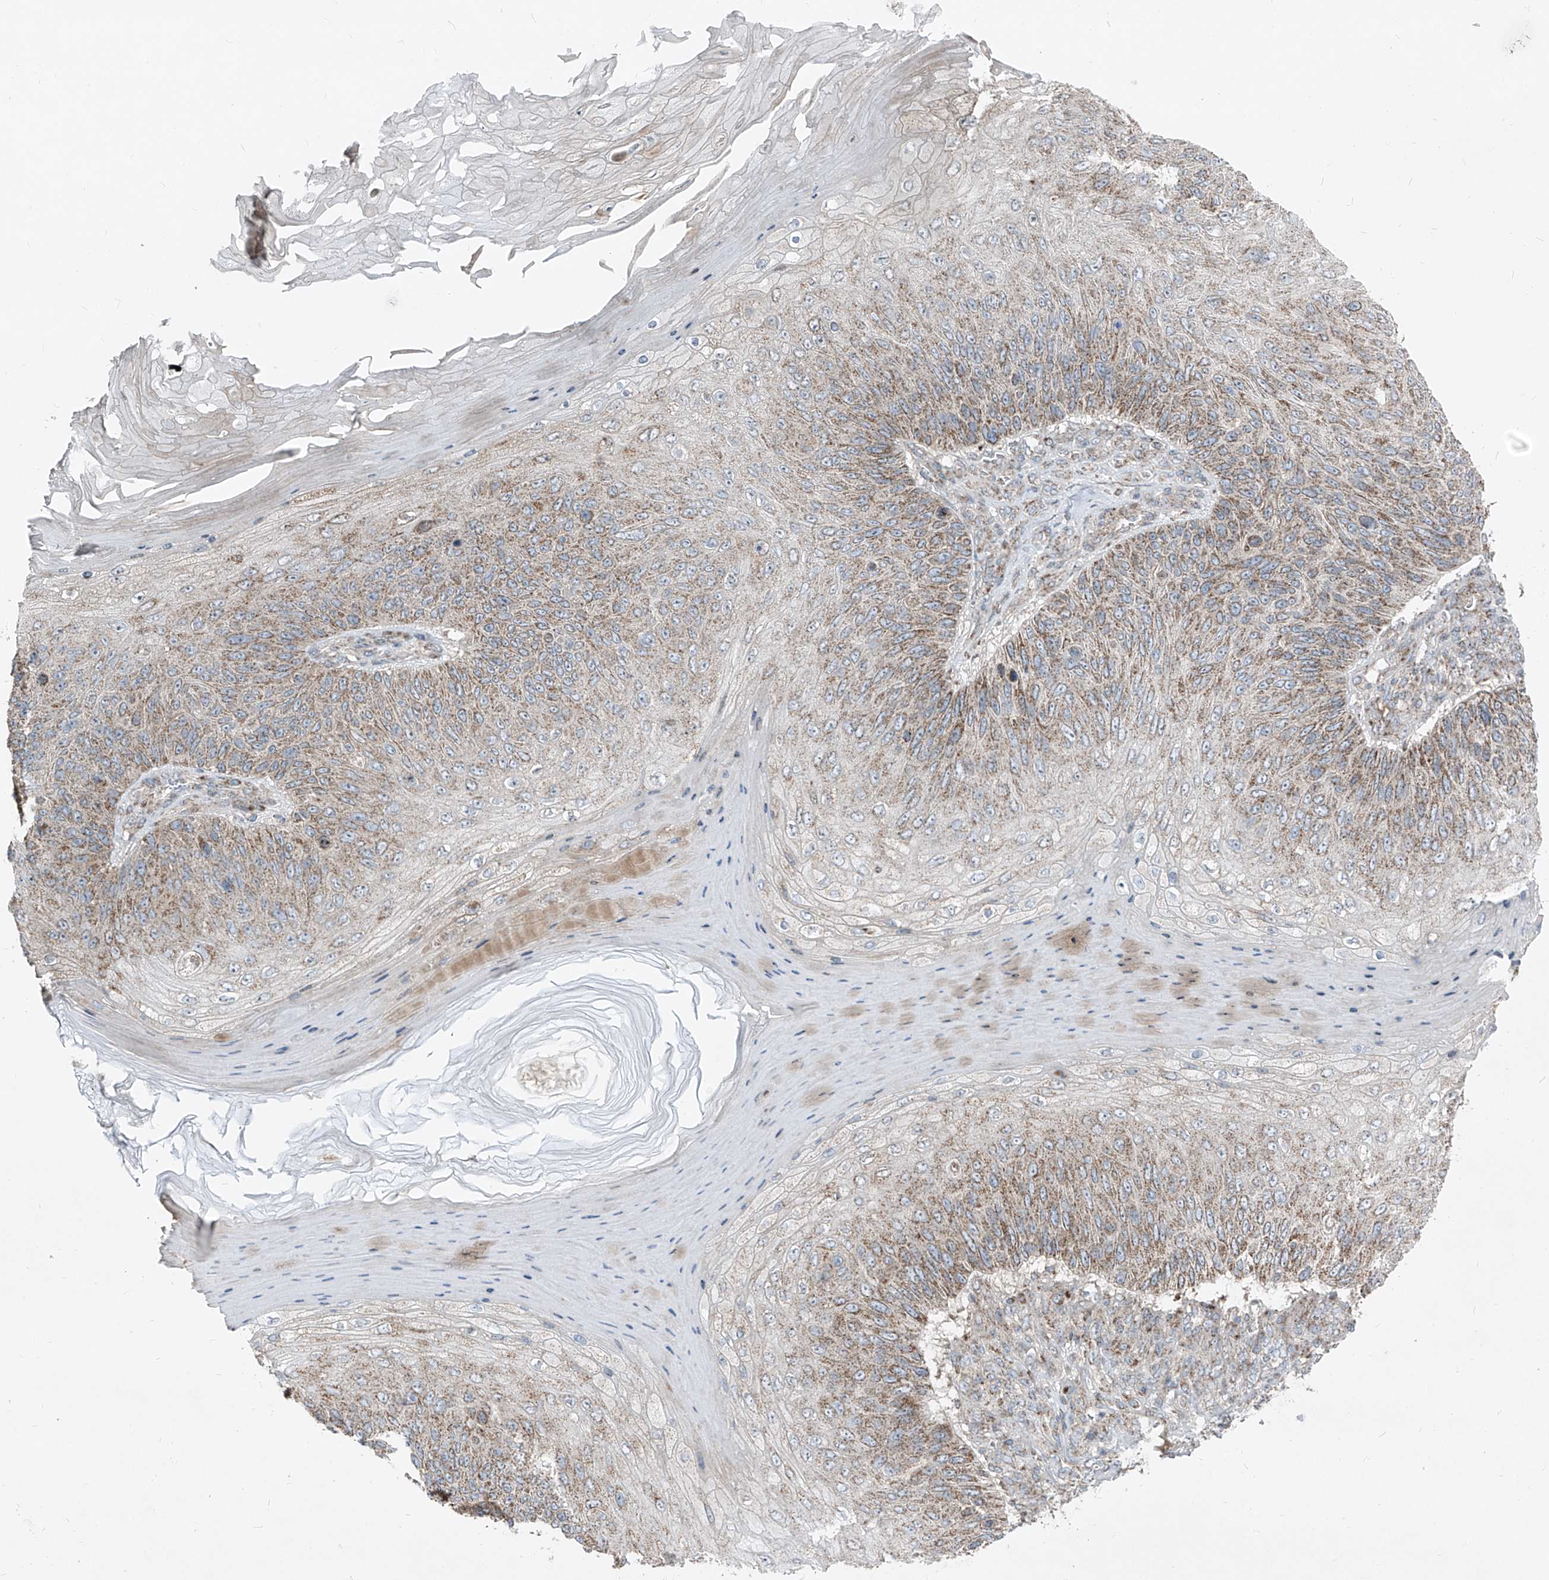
{"staining": {"intensity": "moderate", "quantity": ">75%", "location": "cytoplasmic/membranous"}, "tissue": "skin cancer", "cell_type": "Tumor cells", "image_type": "cancer", "snomed": [{"axis": "morphology", "description": "Squamous cell carcinoma, NOS"}, {"axis": "topography", "description": "Skin"}], "caption": "A high-resolution photomicrograph shows immunohistochemistry (IHC) staining of squamous cell carcinoma (skin), which reveals moderate cytoplasmic/membranous staining in about >75% of tumor cells.", "gene": "ABCD3", "patient": {"sex": "female", "age": 88}}